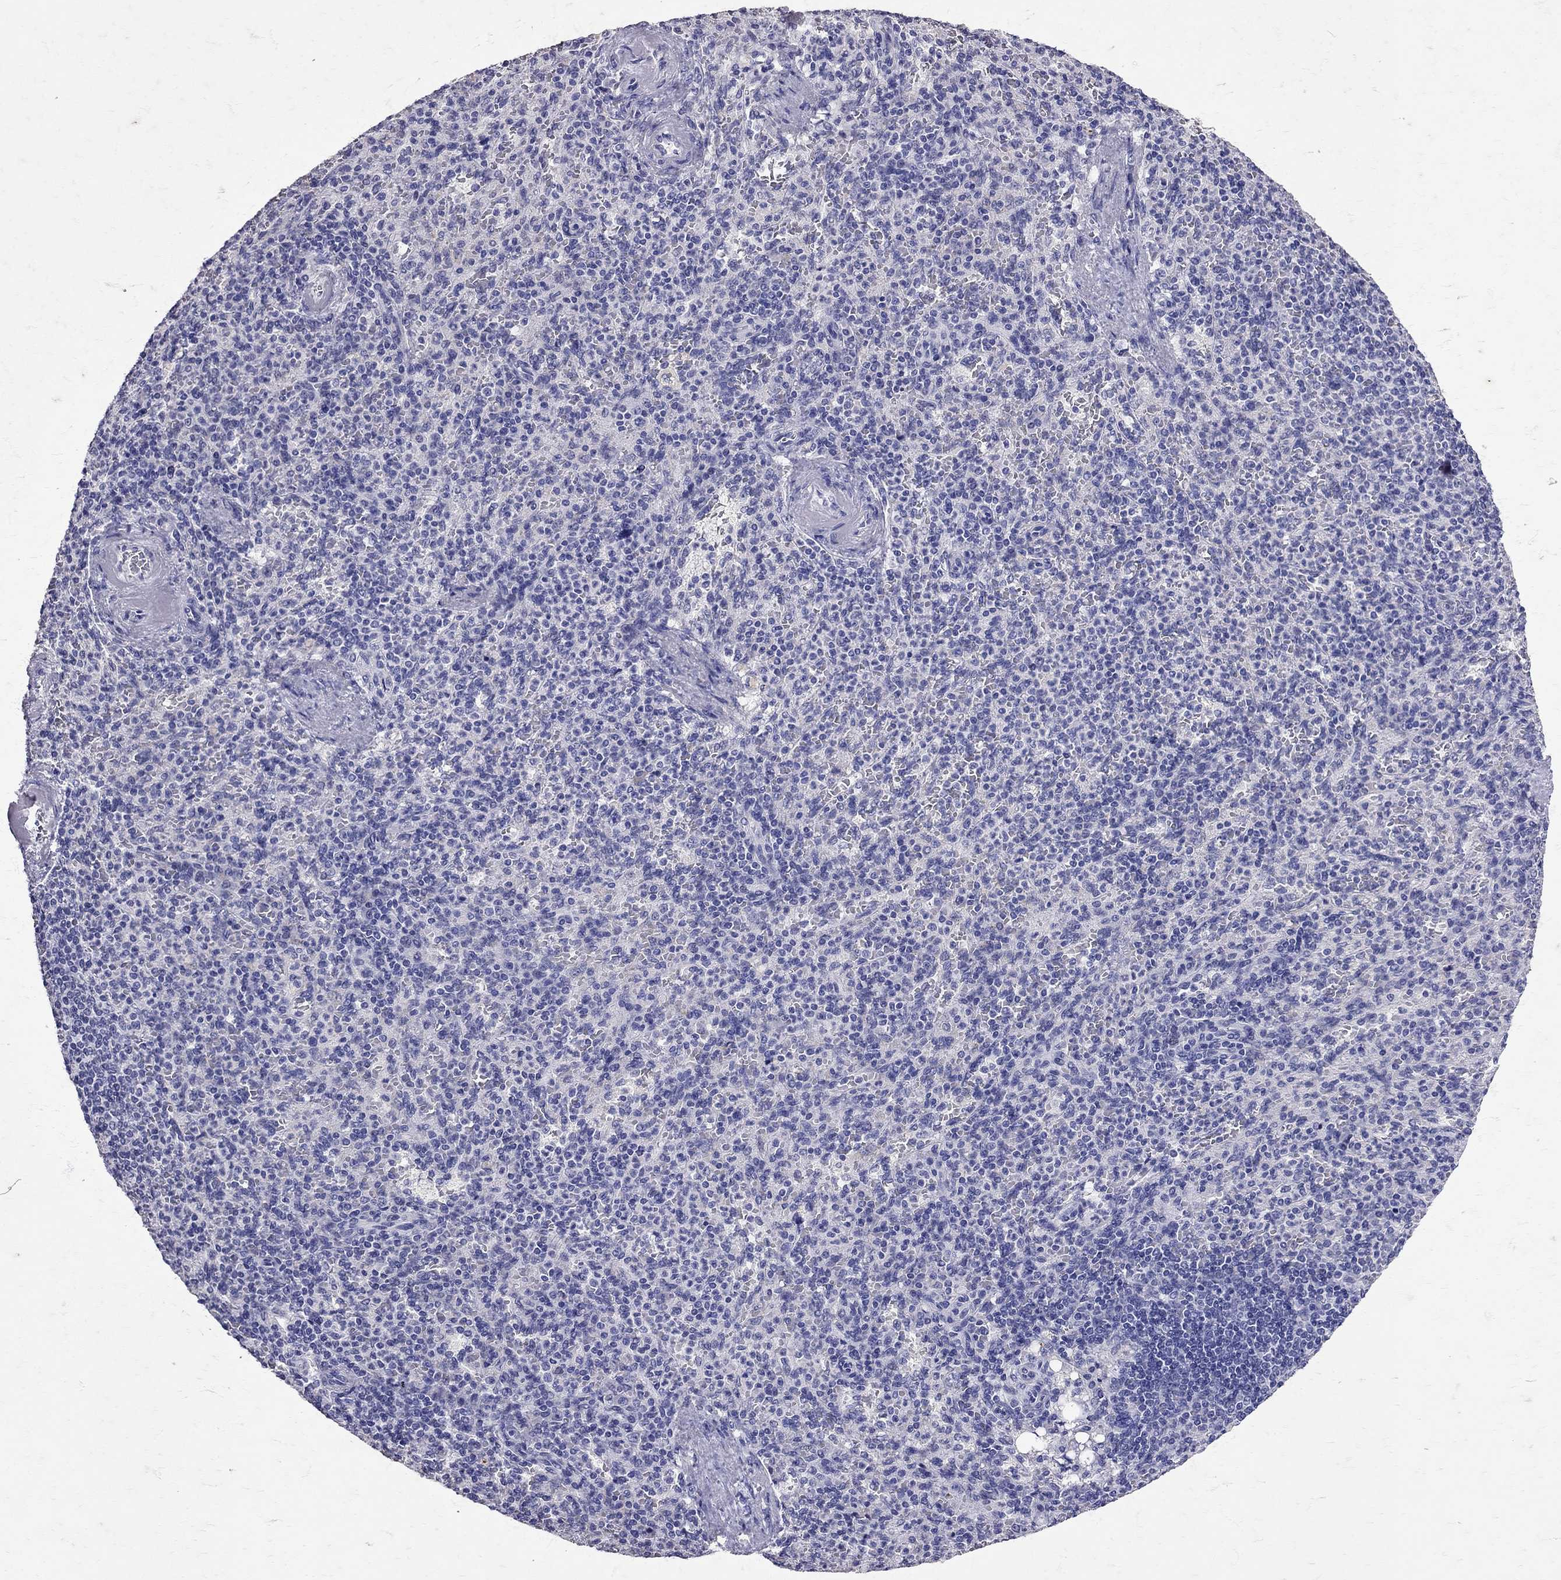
{"staining": {"intensity": "negative", "quantity": "none", "location": "none"}, "tissue": "spleen", "cell_type": "Cells in red pulp", "image_type": "normal", "snomed": [{"axis": "morphology", "description": "Normal tissue, NOS"}, {"axis": "topography", "description": "Spleen"}], "caption": "IHC of benign human spleen exhibits no staining in cells in red pulp.", "gene": "SST", "patient": {"sex": "female", "age": 74}}